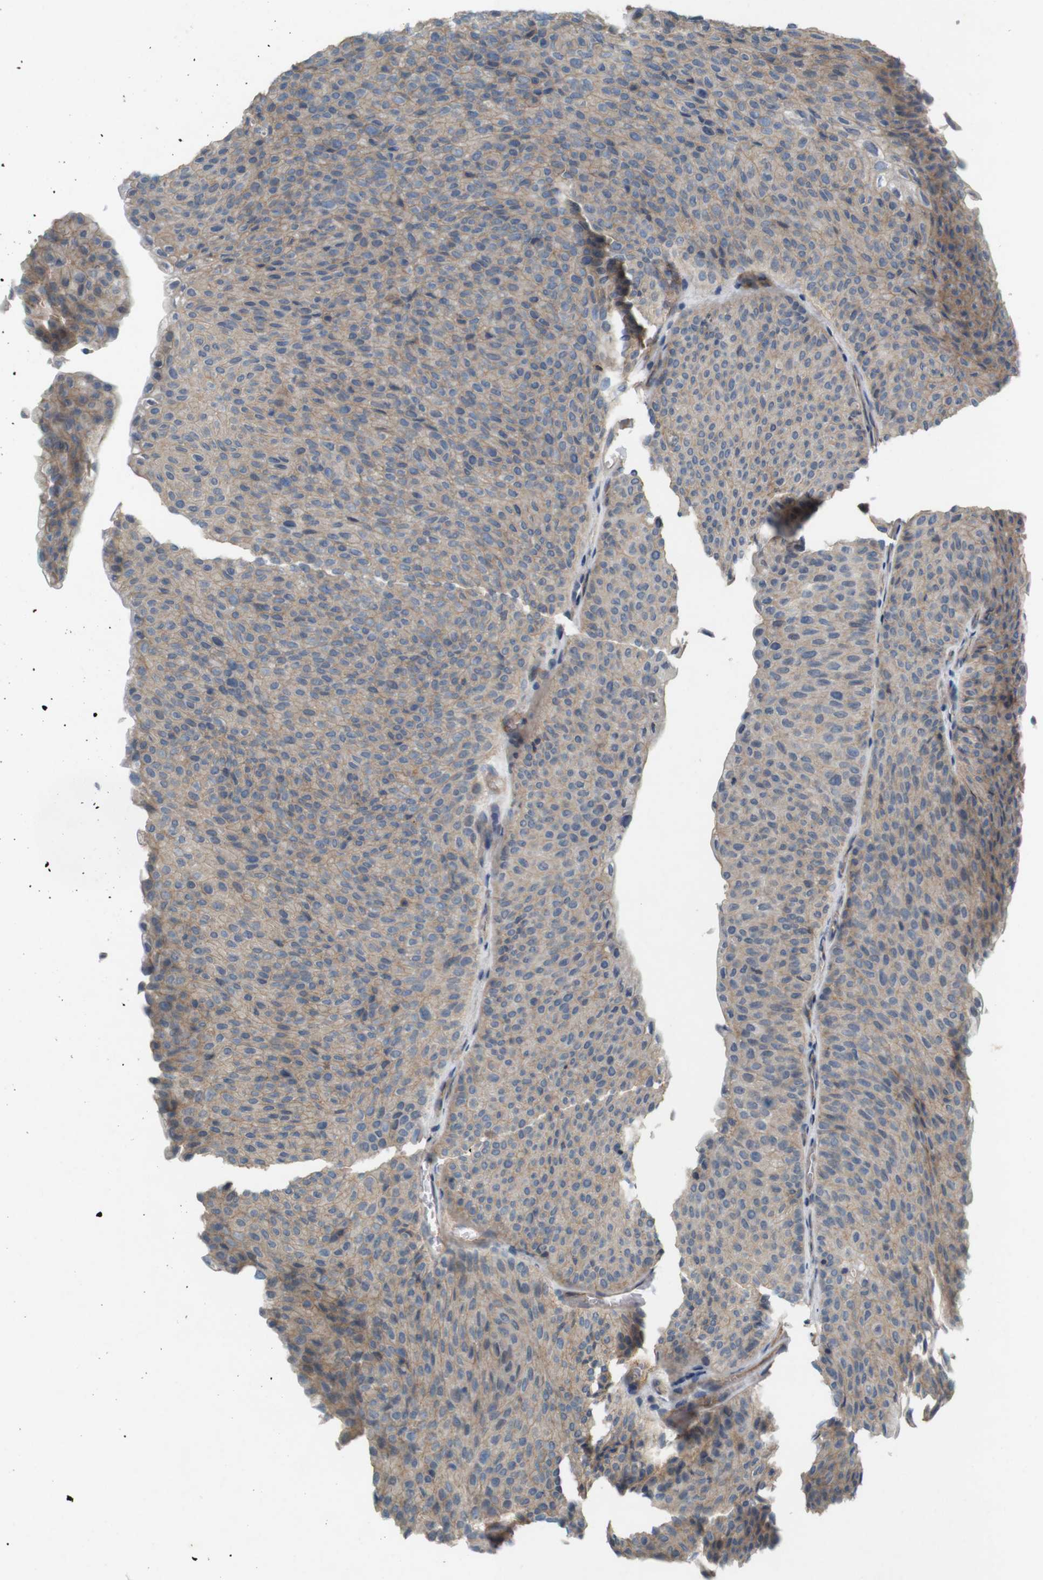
{"staining": {"intensity": "weak", "quantity": "<25%", "location": "cytoplasmic/membranous"}, "tissue": "urothelial cancer", "cell_type": "Tumor cells", "image_type": "cancer", "snomed": [{"axis": "morphology", "description": "Urothelial carcinoma, Low grade"}, {"axis": "topography", "description": "Urinary bladder"}], "caption": "Photomicrograph shows no significant protein positivity in tumor cells of low-grade urothelial carcinoma.", "gene": "PVR", "patient": {"sex": "male", "age": 78}}